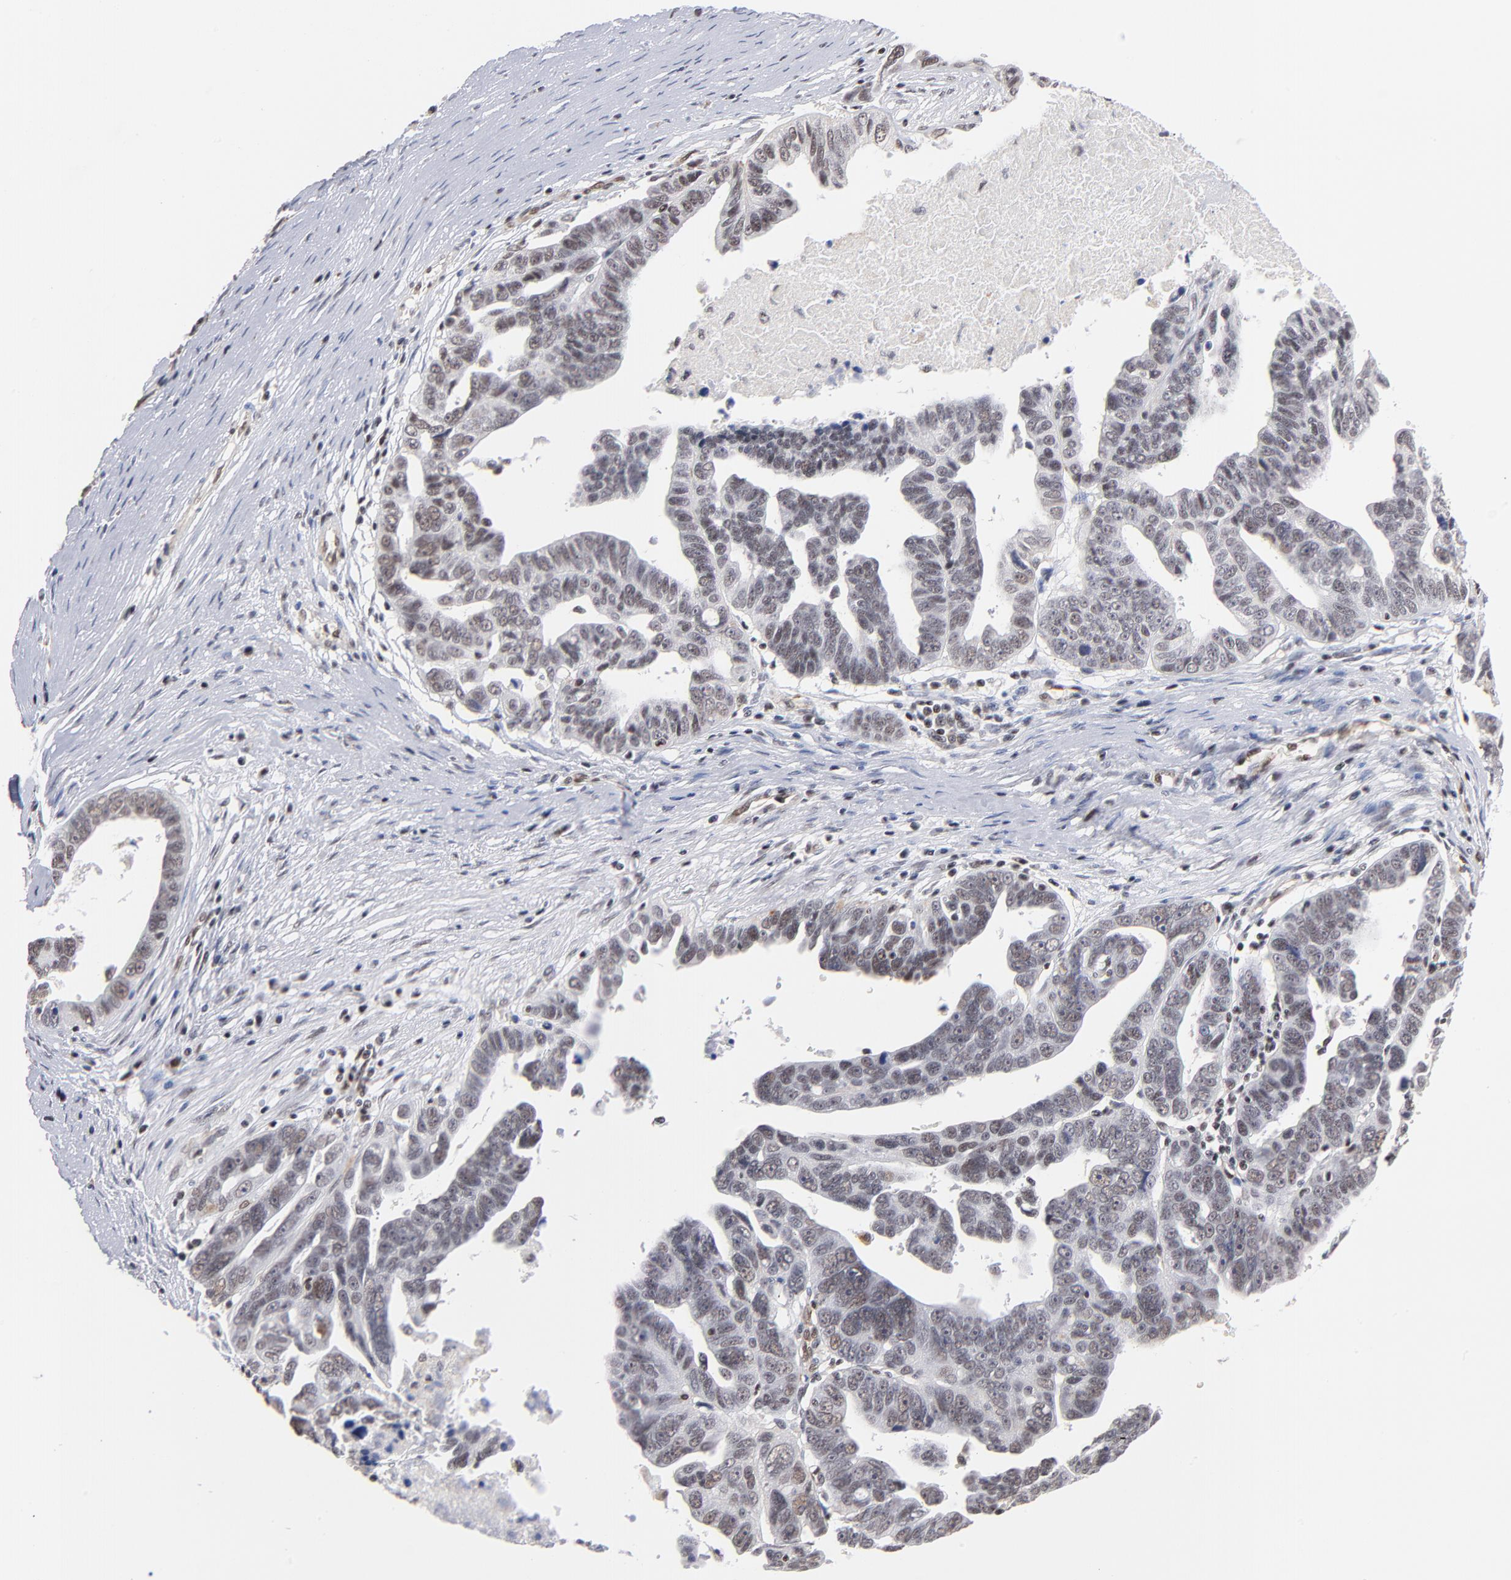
{"staining": {"intensity": "moderate", "quantity": ">75%", "location": "nuclear"}, "tissue": "ovarian cancer", "cell_type": "Tumor cells", "image_type": "cancer", "snomed": [{"axis": "morphology", "description": "Carcinoma, endometroid"}, {"axis": "morphology", "description": "Cystadenocarcinoma, serous, NOS"}, {"axis": "topography", "description": "Ovary"}], "caption": "Tumor cells display medium levels of moderate nuclear positivity in approximately >75% of cells in human ovarian endometroid carcinoma.", "gene": "GABPA", "patient": {"sex": "female", "age": 45}}